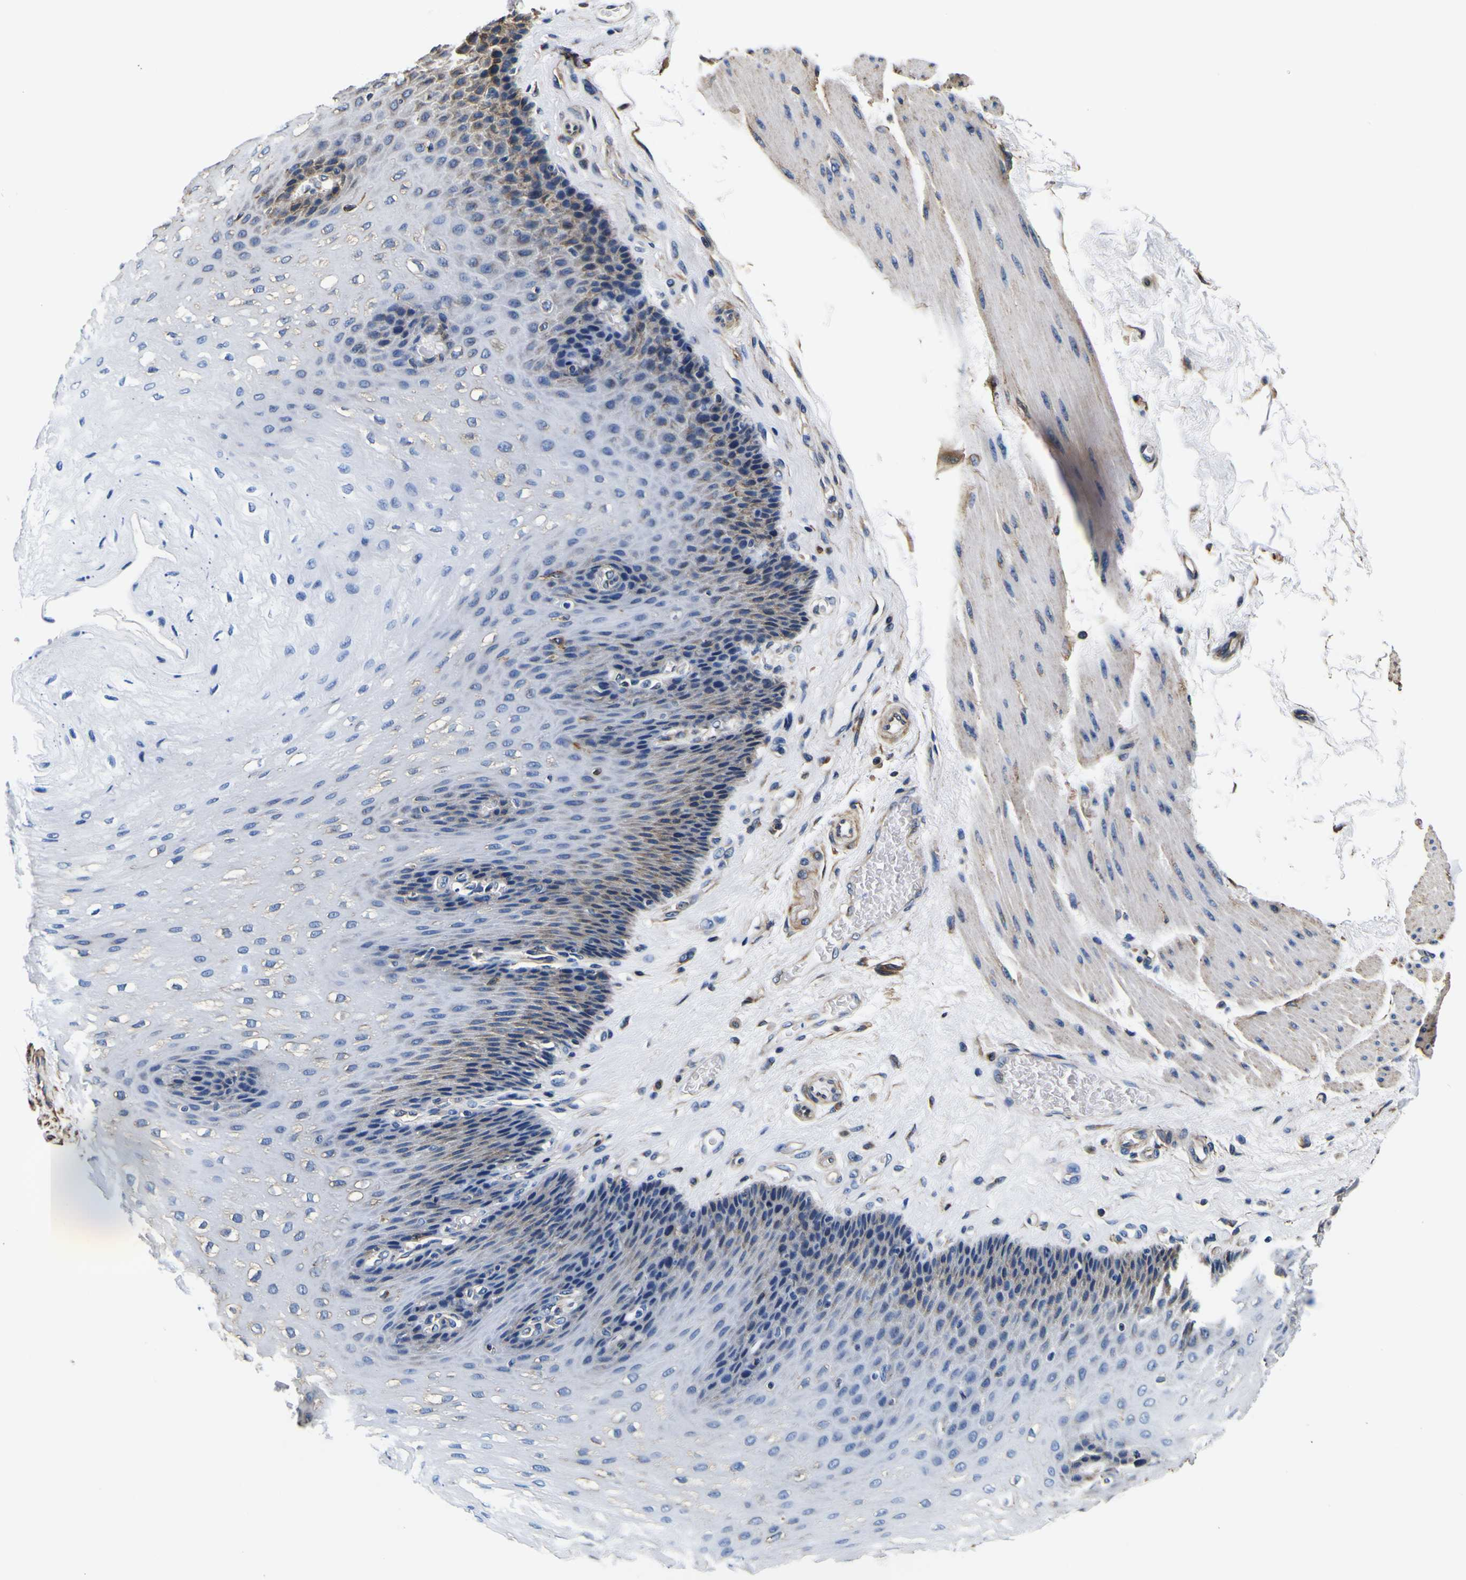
{"staining": {"intensity": "moderate", "quantity": "25%-75%", "location": "cytoplasmic/membranous"}, "tissue": "esophagus", "cell_type": "Squamous epithelial cells", "image_type": "normal", "snomed": [{"axis": "morphology", "description": "Normal tissue, NOS"}, {"axis": "topography", "description": "Esophagus"}], "caption": "High-power microscopy captured an immunohistochemistry histopathology image of normal esophagus, revealing moderate cytoplasmic/membranous positivity in approximately 25%-75% of squamous epithelial cells. Using DAB (3,3'-diaminobenzidine) (brown) and hematoxylin (blue) stains, captured at high magnification using brightfield microscopy.", "gene": "TUBA1B", "patient": {"sex": "female", "age": 72}}